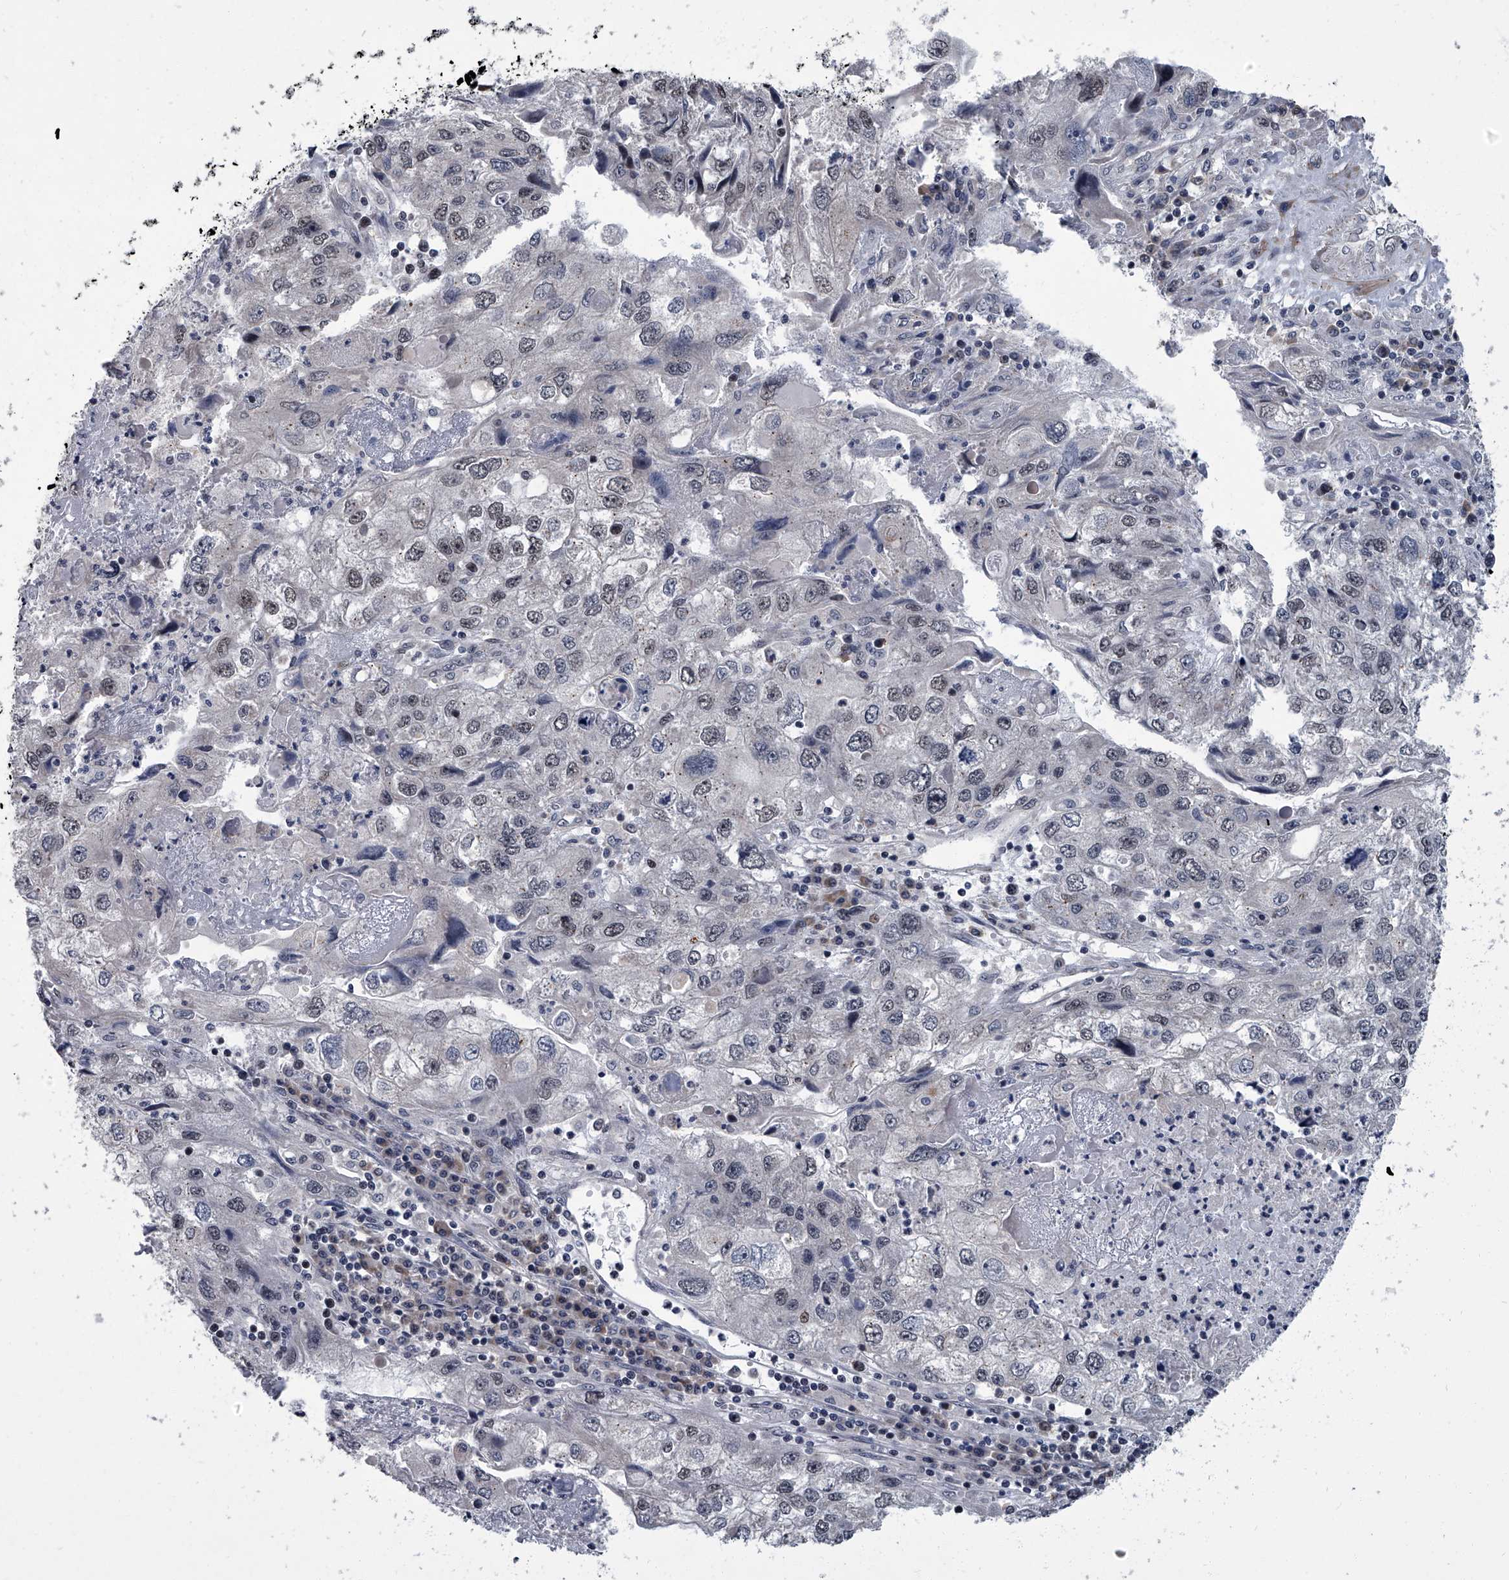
{"staining": {"intensity": "negative", "quantity": "none", "location": "none"}, "tissue": "endometrial cancer", "cell_type": "Tumor cells", "image_type": "cancer", "snomed": [{"axis": "morphology", "description": "Adenocarcinoma, NOS"}, {"axis": "topography", "description": "Endometrium"}], "caption": "This is a photomicrograph of immunohistochemistry staining of adenocarcinoma (endometrial), which shows no staining in tumor cells.", "gene": "ZNF274", "patient": {"sex": "female", "age": 49}}